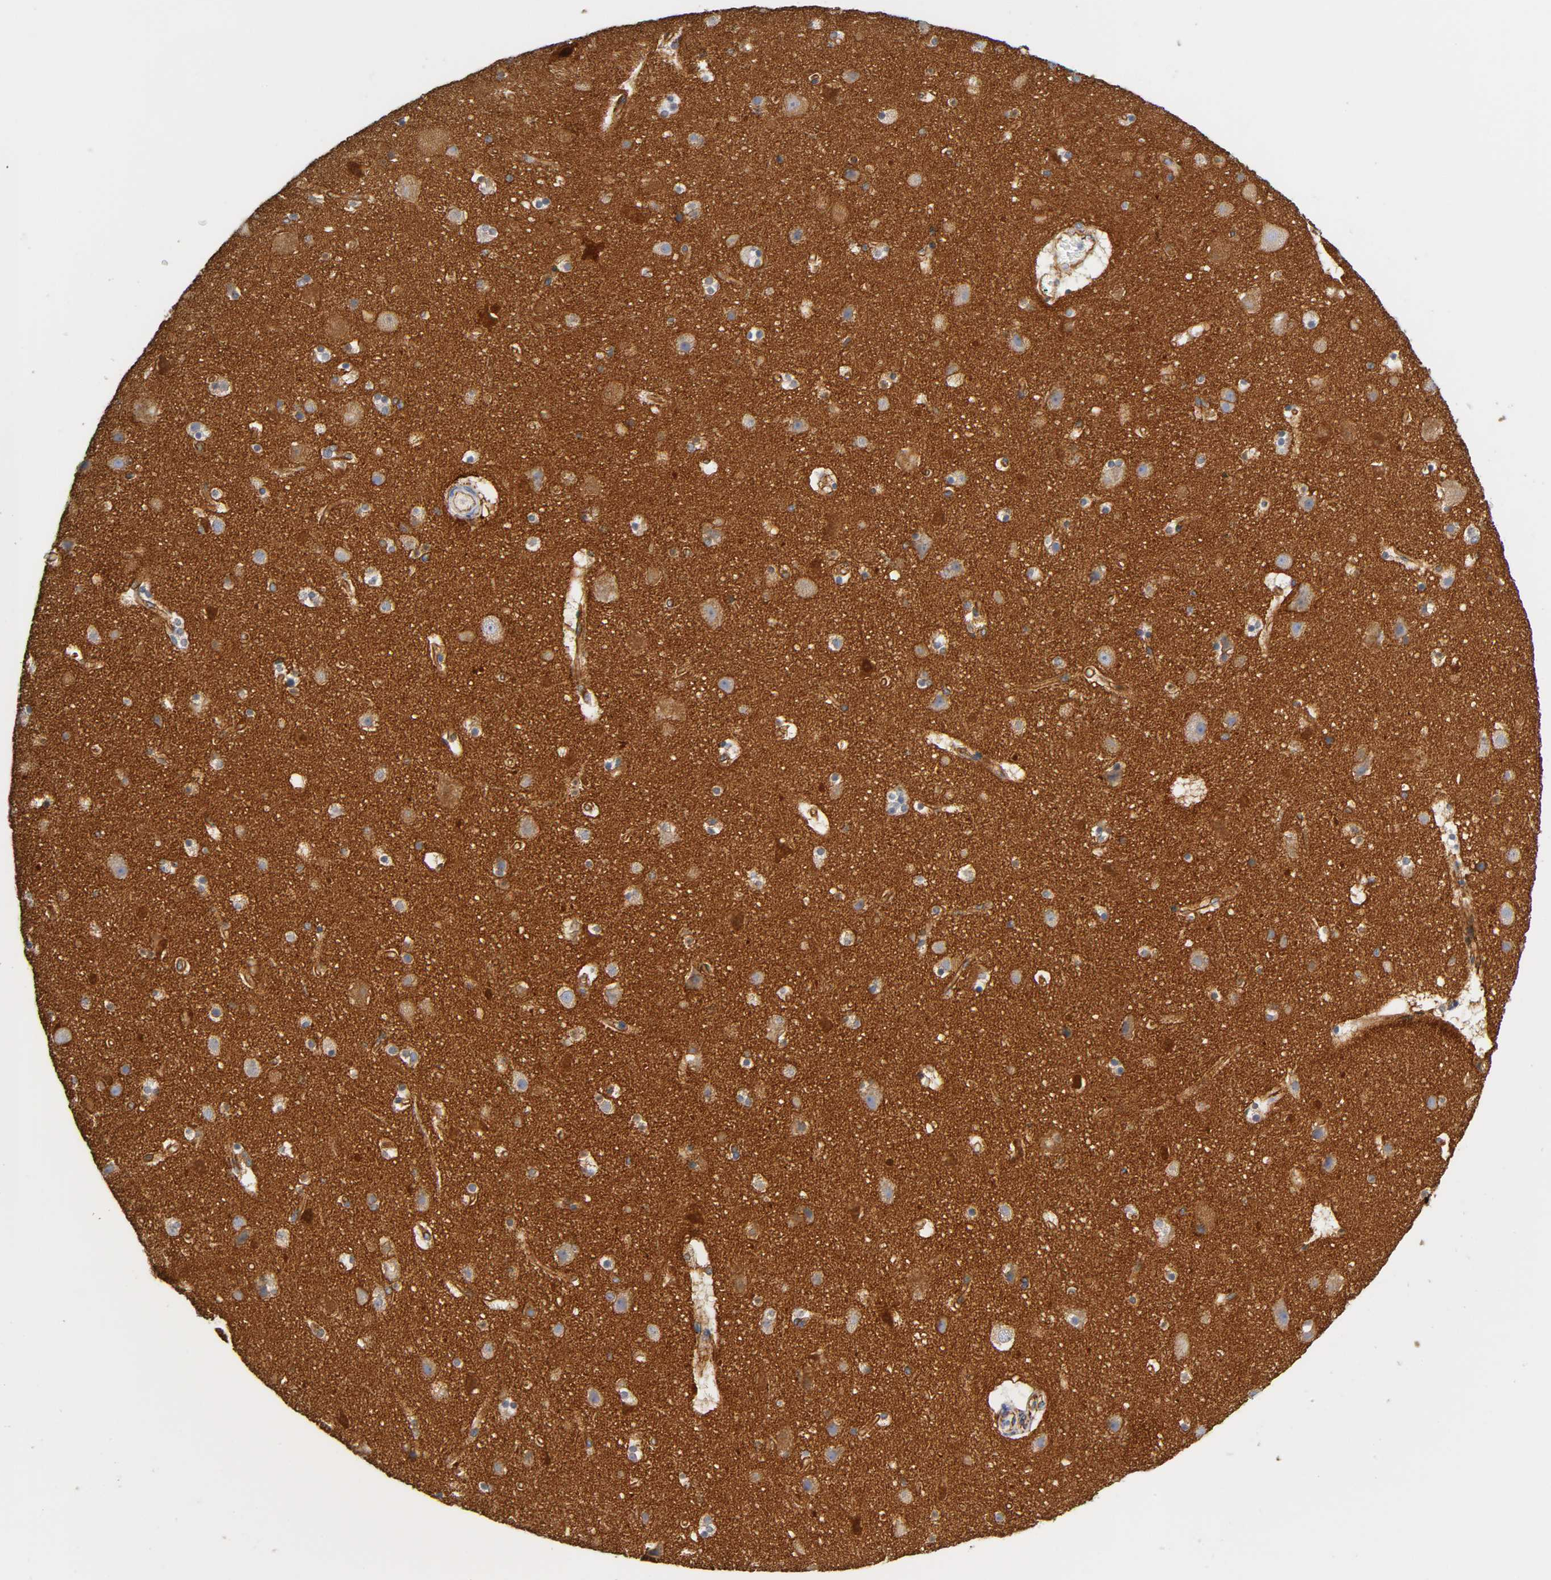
{"staining": {"intensity": "moderate", "quantity": ">75%", "location": "cytoplasmic/membranous"}, "tissue": "cerebral cortex", "cell_type": "Endothelial cells", "image_type": "normal", "snomed": [{"axis": "morphology", "description": "Normal tissue, NOS"}, {"axis": "topography", "description": "Cerebral cortex"}], "caption": "Moderate cytoplasmic/membranous staining is present in approximately >75% of endothelial cells in unremarkable cerebral cortex. (DAB IHC, brown staining for protein, blue staining for nuclei).", "gene": "SPTAN1", "patient": {"sex": "male", "age": 45}}